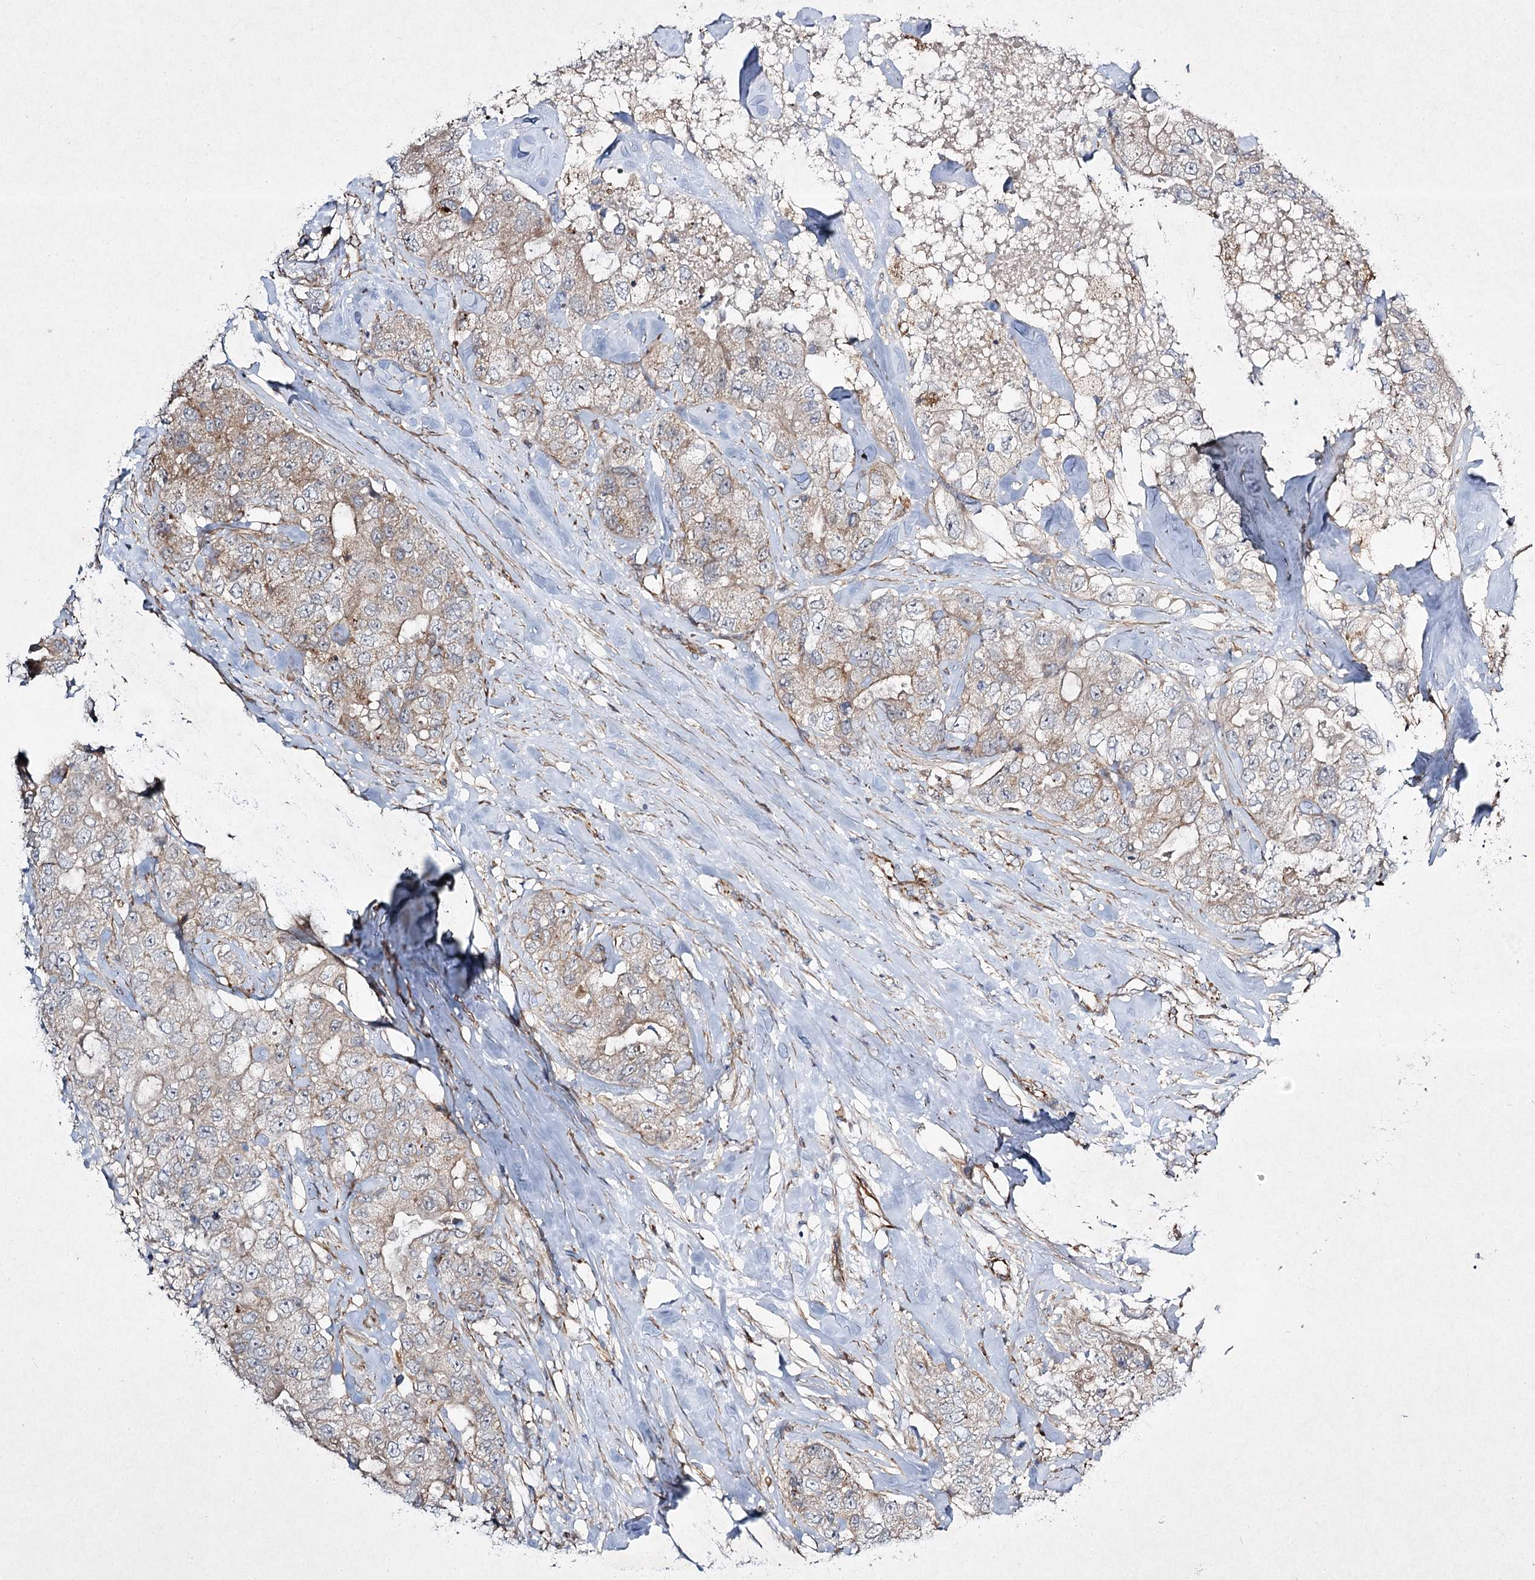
{"staining": {"intensity": "moderate", "quantity": "<25%", "location": "cytoplasmic/membranous"}, "tissue": "breast cancer", "cell_type": "Tumor cells", "image_type": "cancer", "snomed": [{"axis": "morphology", "description": "Duct carcinoma"}, {"axis": "topography", "description": "Breast"}], "caption": "Breast infiltrating ductal carcinoma tissue reveals moderate cytoplasmic/membranous positivity in about <25% of tumor cells (DAB (3,3'-diaminobenzidine) IHC with brightfield microscopy, high magnification).", "gene": "KIAA0825", "patient": {"sex": "female", "age": 62}}